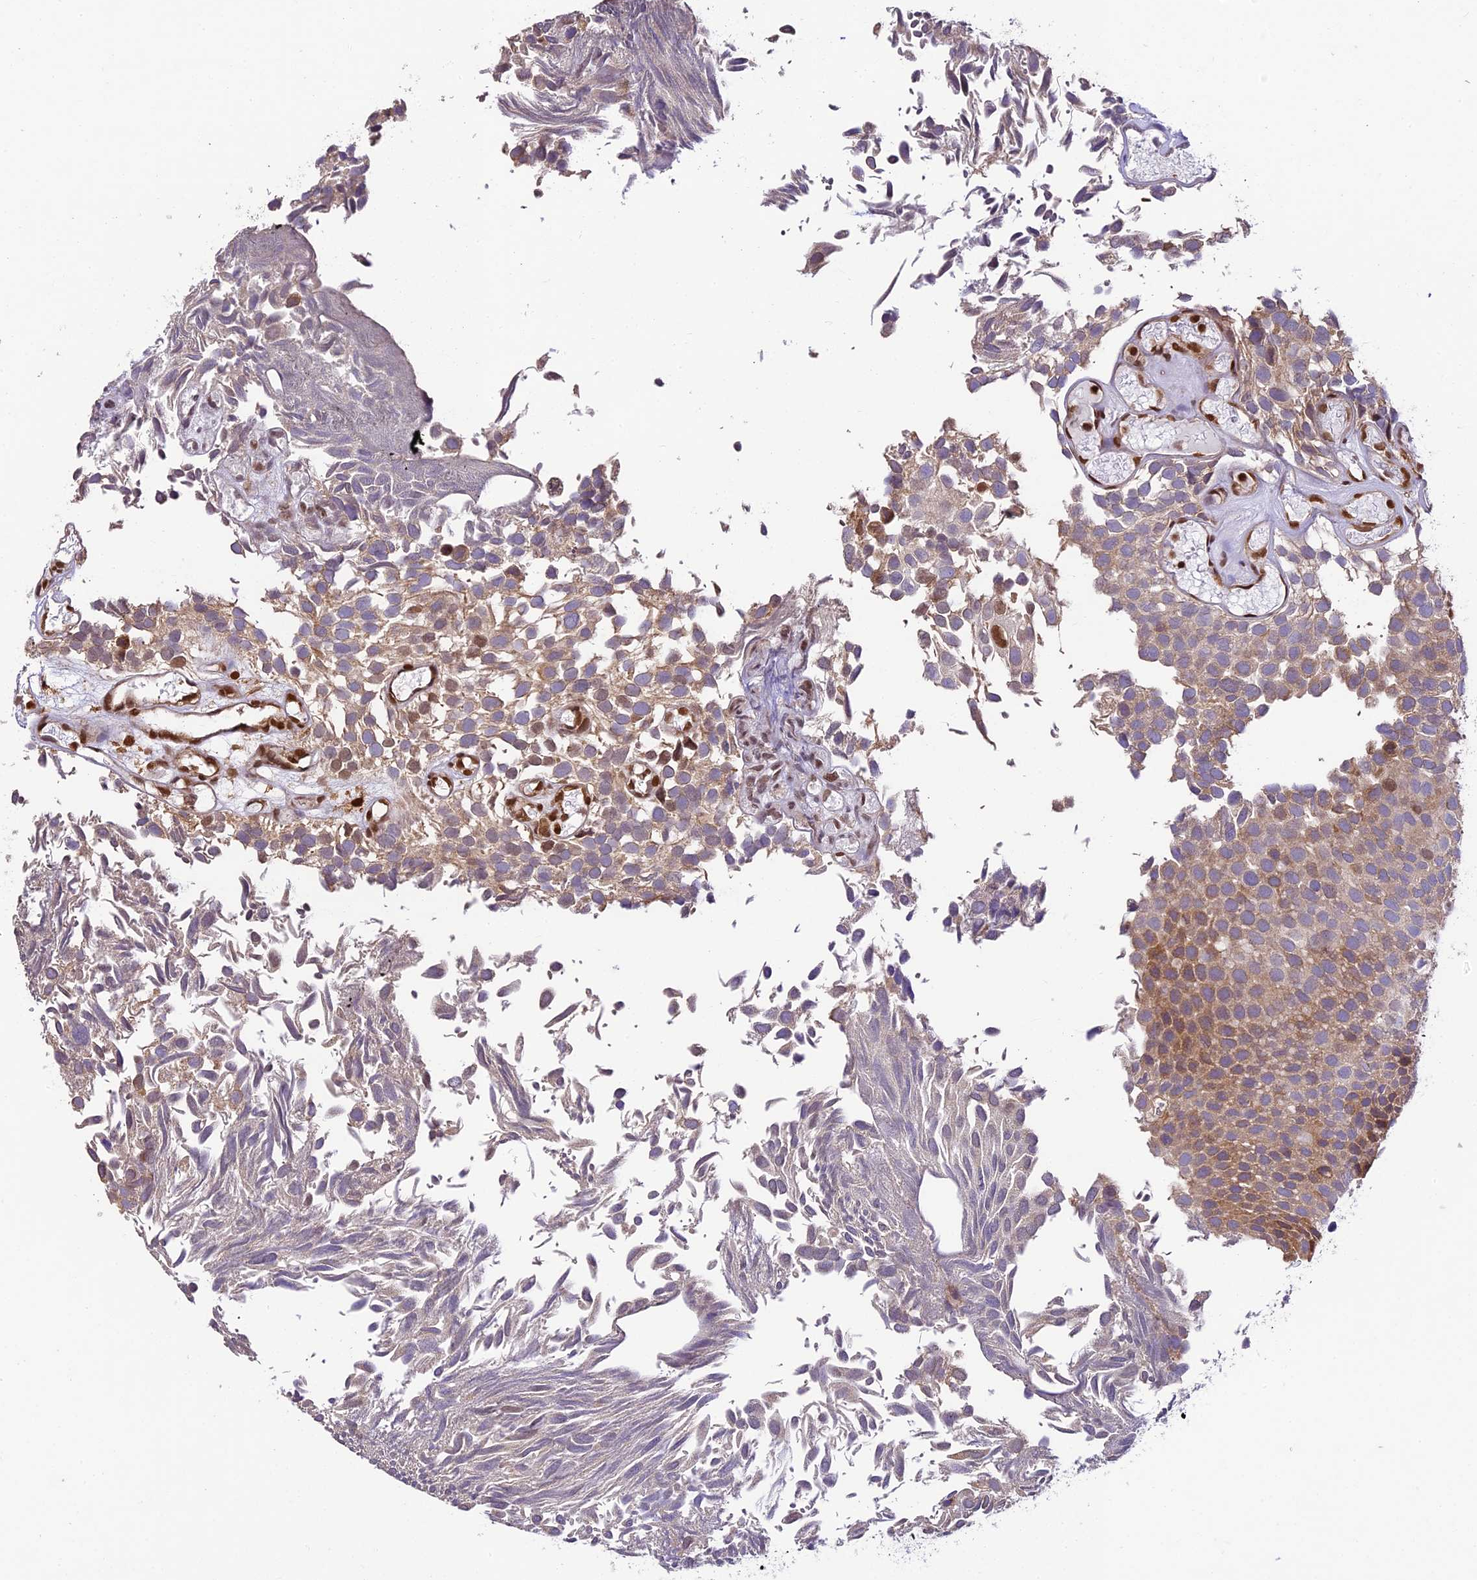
{"staining": {"intensity": "moderate", "quantity": "<25%", "location": "cytoplasmic/membranous"}, "tissue": "urothelial cancer", "cell_type": "Tumor cells", "image_type": "cancer", "snomed": [{"axis": "morphology", "description": "Urothelial carcinoma, Low grade"}, {"axis": "topography", "description": "Urinary bladder"}], "caption": "A brown stain labels moderate cytoplasmic/membranous staining of a protein in human low-grade urothelial carcinoma tumor cells. The staining was performed using DAB, with brown indicating positive protein expression. Nuclei are stained blue with hematoxylin.", "gene": "TRIM22", "patient": {"sex": "male", "age": 89}}